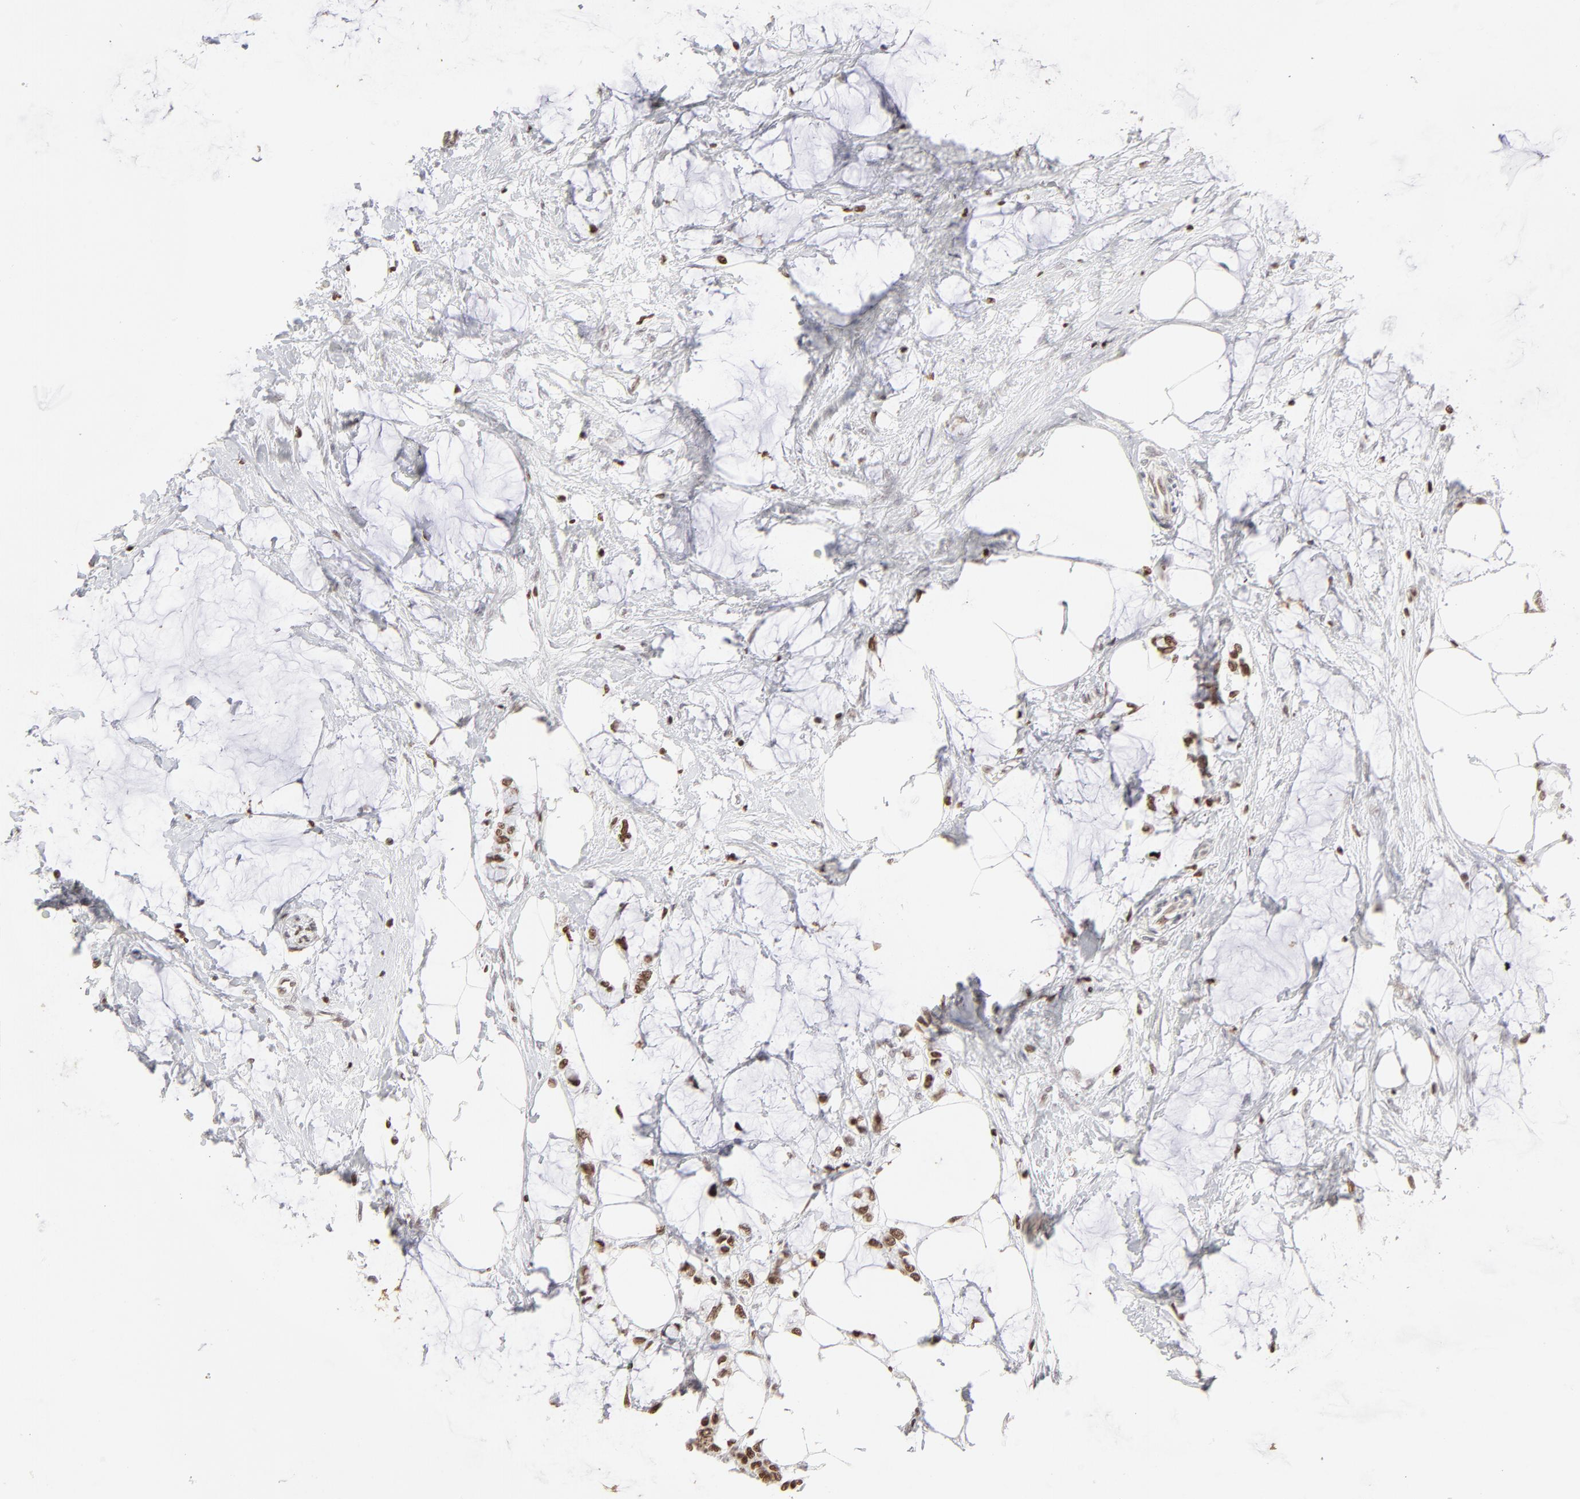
{"staining": {"intensity": "strong", "quantity": "25%-75%", "location": "nuclear"}, "tissue": "colorectal cancer", "cell_type": "Tumor cells", "image_type": "cancer", "snomed": [{"axis": "morphology", "description": "Normal tissue, NOS"}, {"axis": "morphology", "description": "Adenocarcinoma, NOS"}, {"axis": "topography", "description": "Colon"}, {"axis": "topography", "description": "Peripheral nerve tissue"}], "caption": "A brown stain highlights strong nuclear expression of a protein in colorectal cancer (adenocarcinoma) tumor cells.", "gene": "PARP1", "patient": {"sex": "male", "age": 14}}